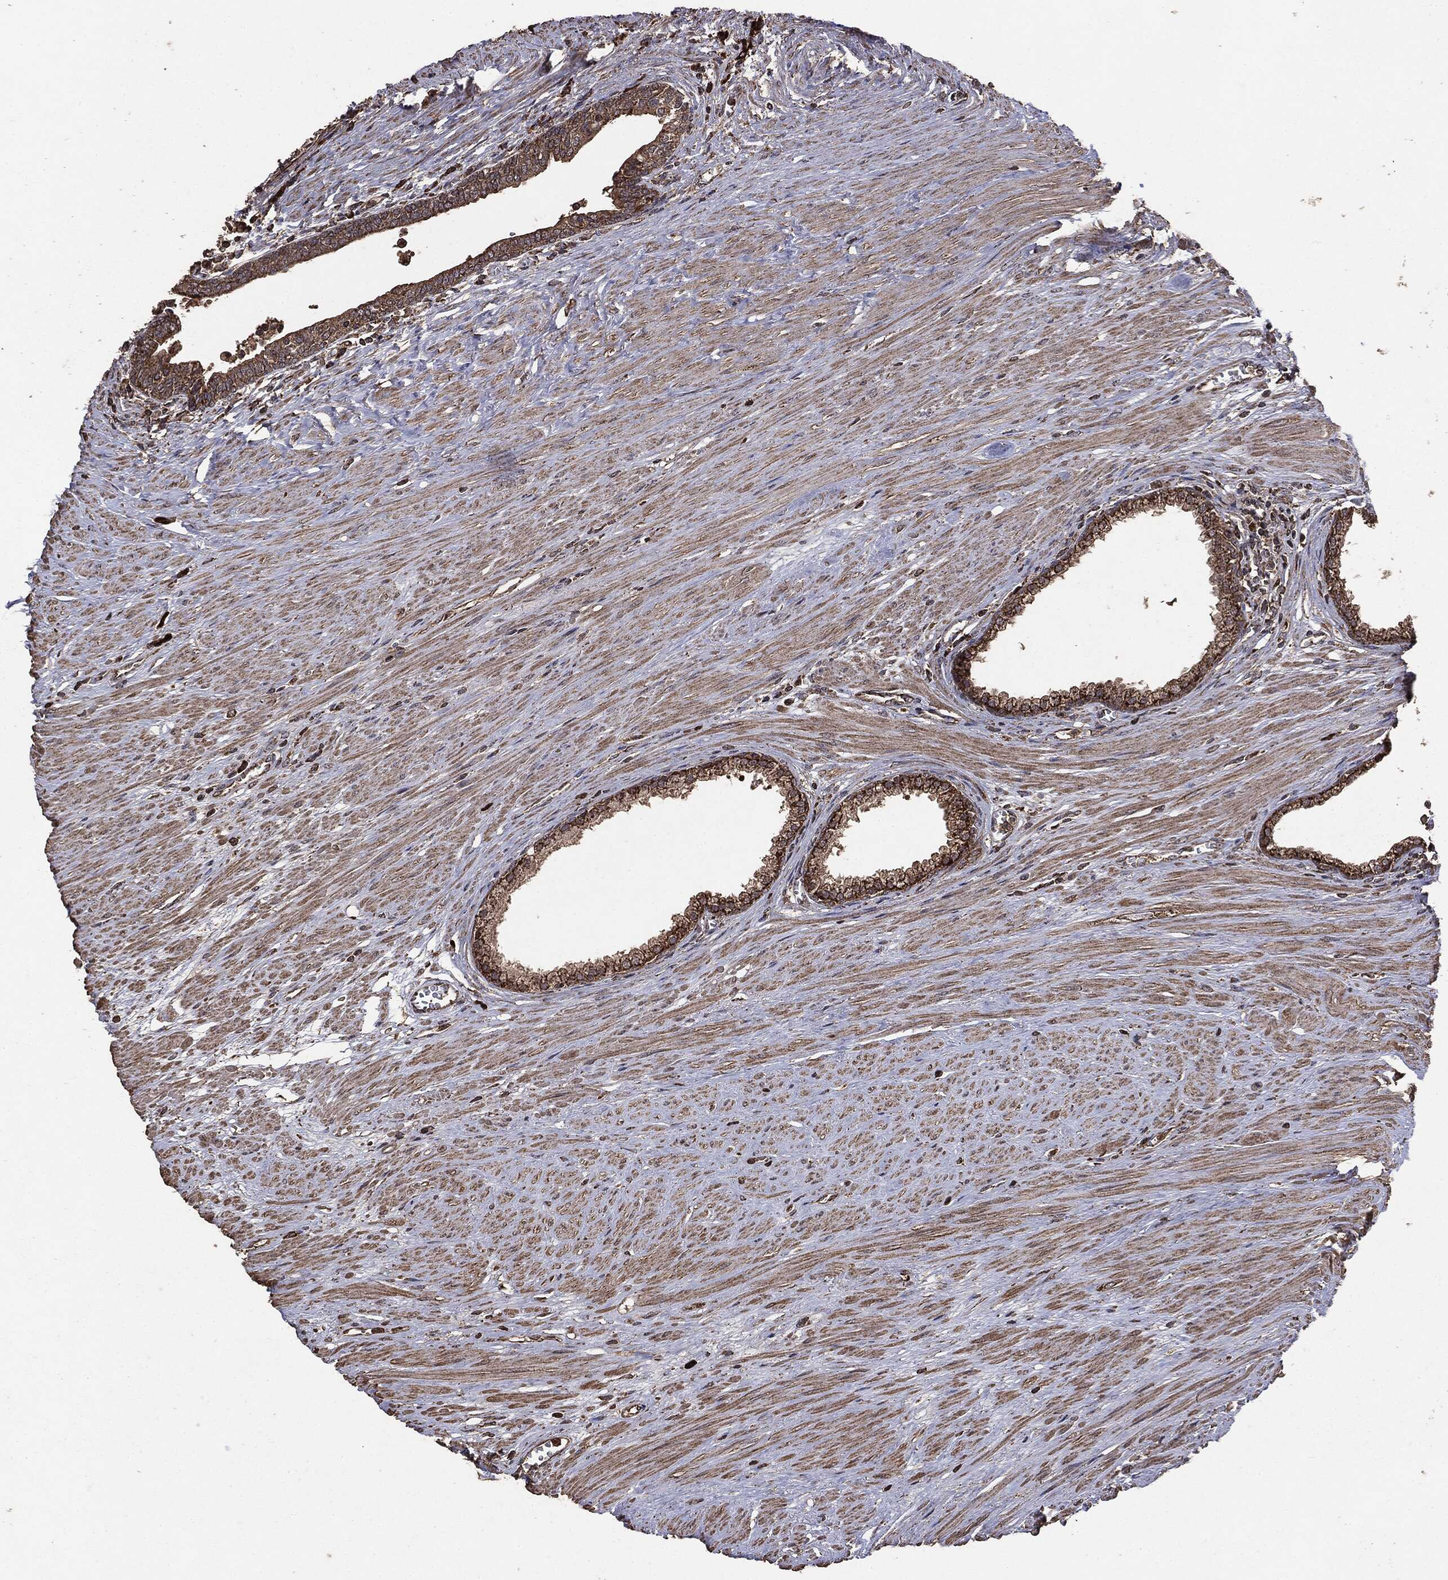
{"staining": {"intensity": "strong", "quantity": "25%-75%", "location": "cytoplasmic/membranous"}, "tissue": "prostate", "cell_type": "Glandular cells", "image_type": "normal", "snomed": [{"axis": "morphology", "description": "Normal tissue, NOS"}, {"axis": "topography", "description": "Prostate"}], "caption": "Immunohistochemical staining of benign human prostate reveals high levels of strong cytoplasmic/membranous expression in approximately 25%-75% of glandular cells. The staining was performed using DAB to visualize the protein expression in brown, while the nuclei were stained in blue with hematoxylin (Magnification: 20x).", "gene": "MTOR", "patient": {"sex": "male", "age": 64}}